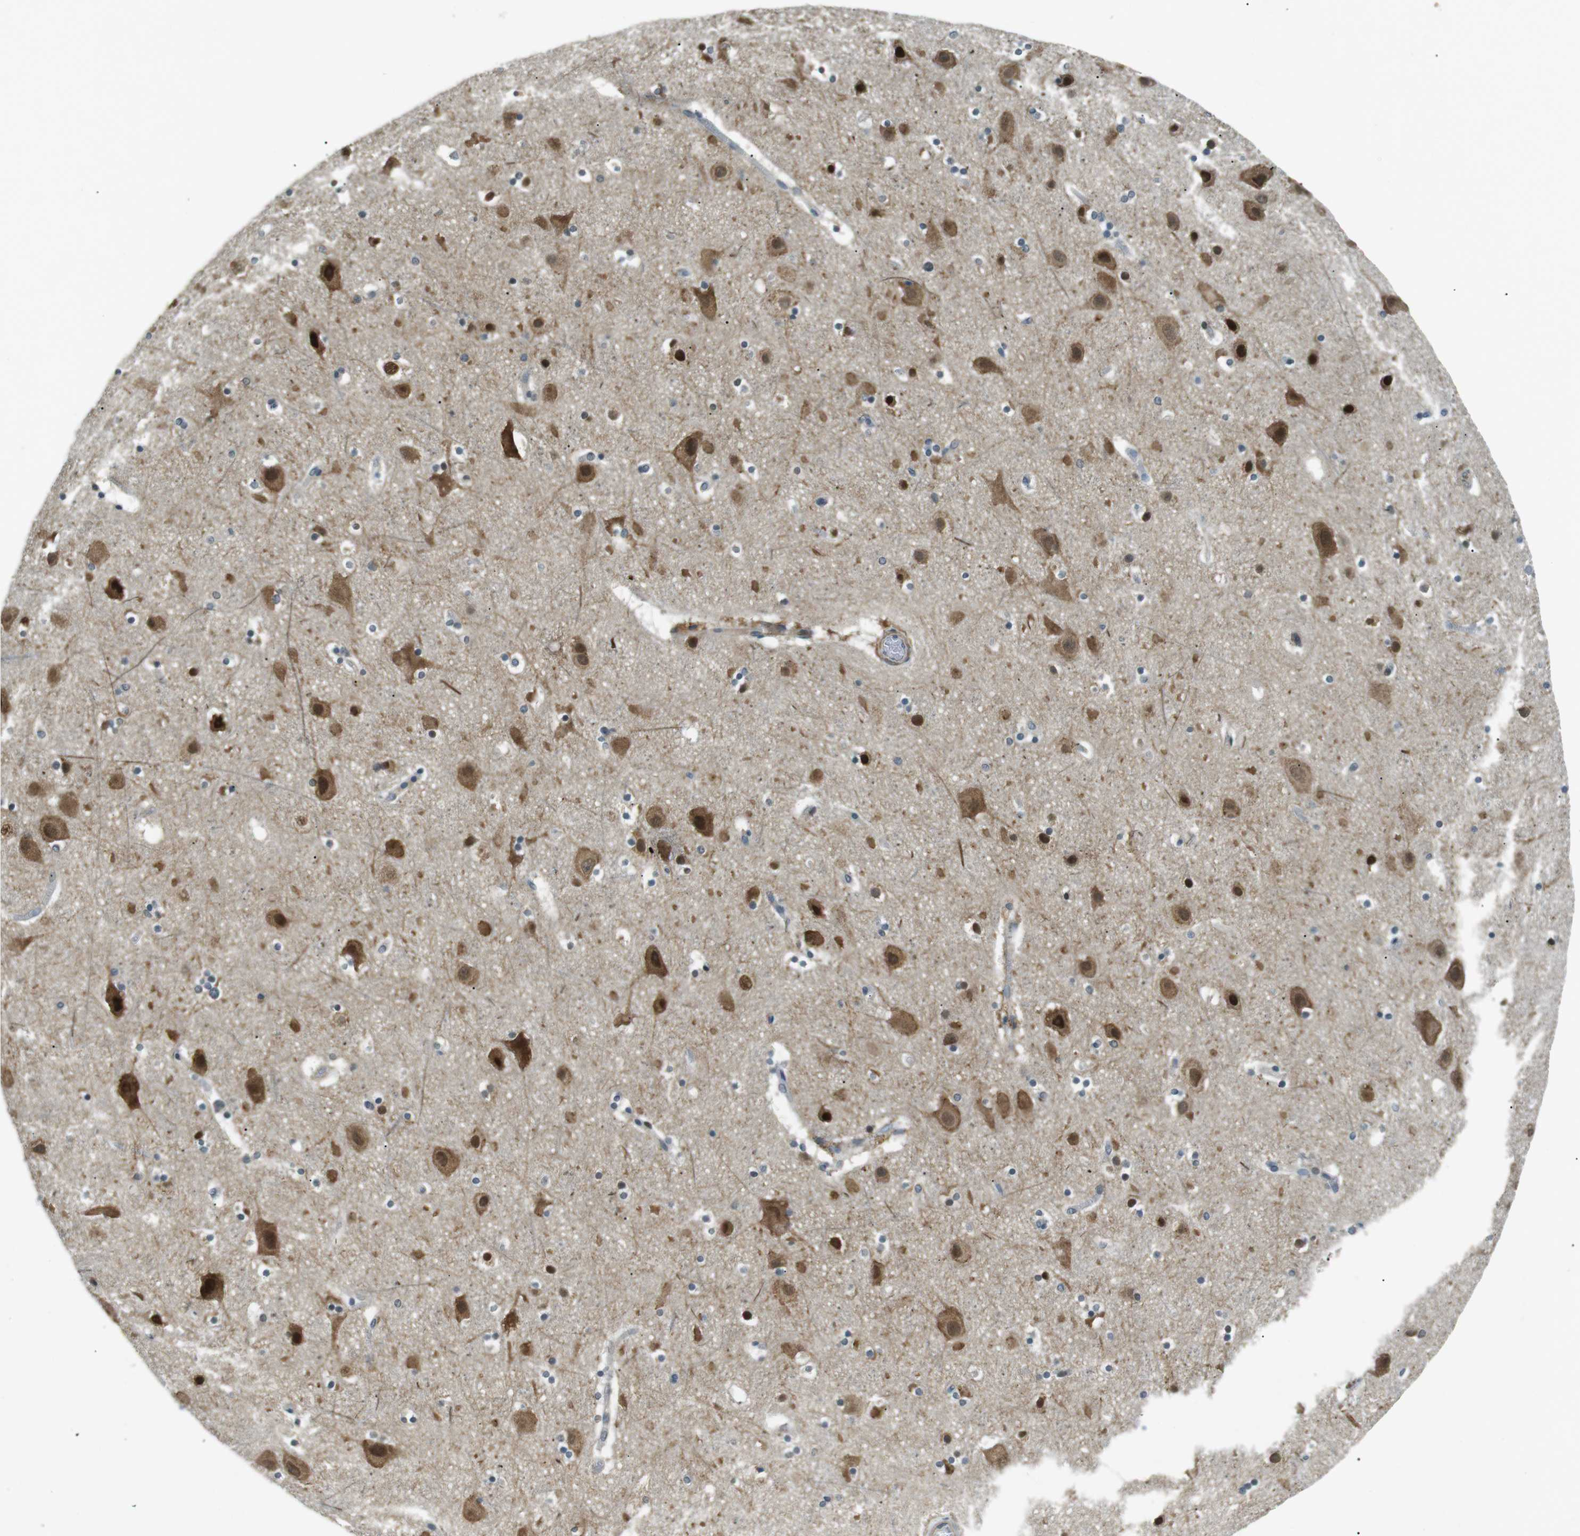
{"staining": {"intensity": "weak", "quantity": "25%-75%", "location": "cytoplasmic/membranous"}, "tissue": "cerebral cortex", "cell_type": "Endothelial cells", "image_type": "normal", "snomed": [{"axis": "morphology", "description": "Normal tissue, NOS"}, {"axis": "topography", "description": "Cerebral cortex"}], "caption": "The micrograph displays staining of benign cerebral cortex, revealing weak cytoplasmic/membranous protein expression (brown color) within endothelial cells.", "gene": "TMEM74", "patient": {"sex": "male", "age": 45}}